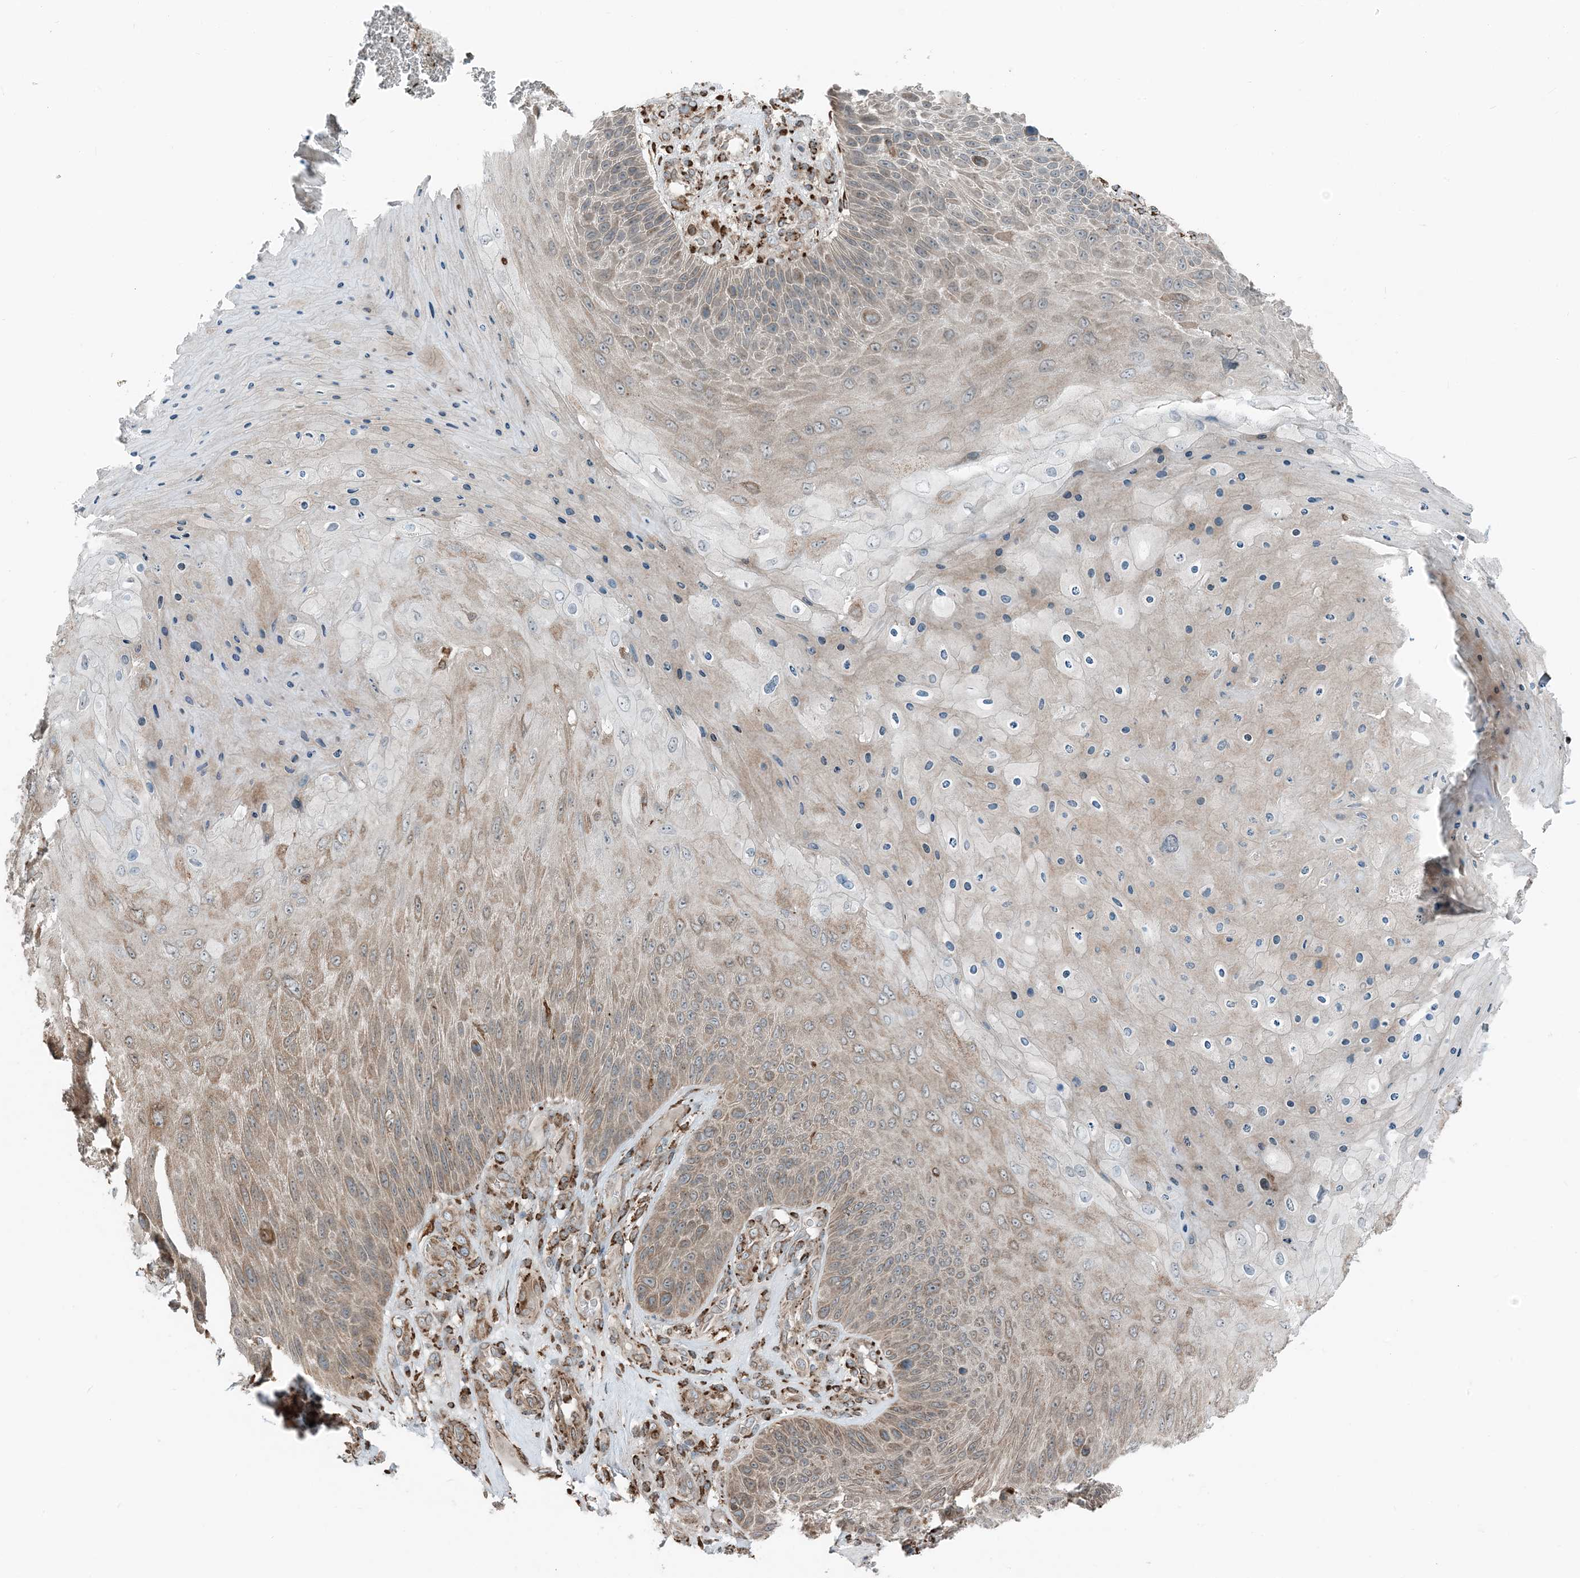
{"staining": {"intensity": "weak", "quantity": ">75%", "location": "cytoplasmic/membranous"}, "tissue": "skin cancer", "cell_type": "Tumor cells", "image_type": "cancer", "snomed": [{"axis": "morphology", "description": "Squamous cell carcinoma, NOS"}, {"axis": "topography", "description": "Skin"}], "caption": "This micrograph reveals skin squamous cell carcinoma stained with immunohistochemistry to label a protein in brown. The cytoplasmic/membranous of tumor cells show weak positivity for the protein. Nuclei are counter-stained blue.", "gene": "CERKL", "patient": {"sex": "female", "age": 88}}